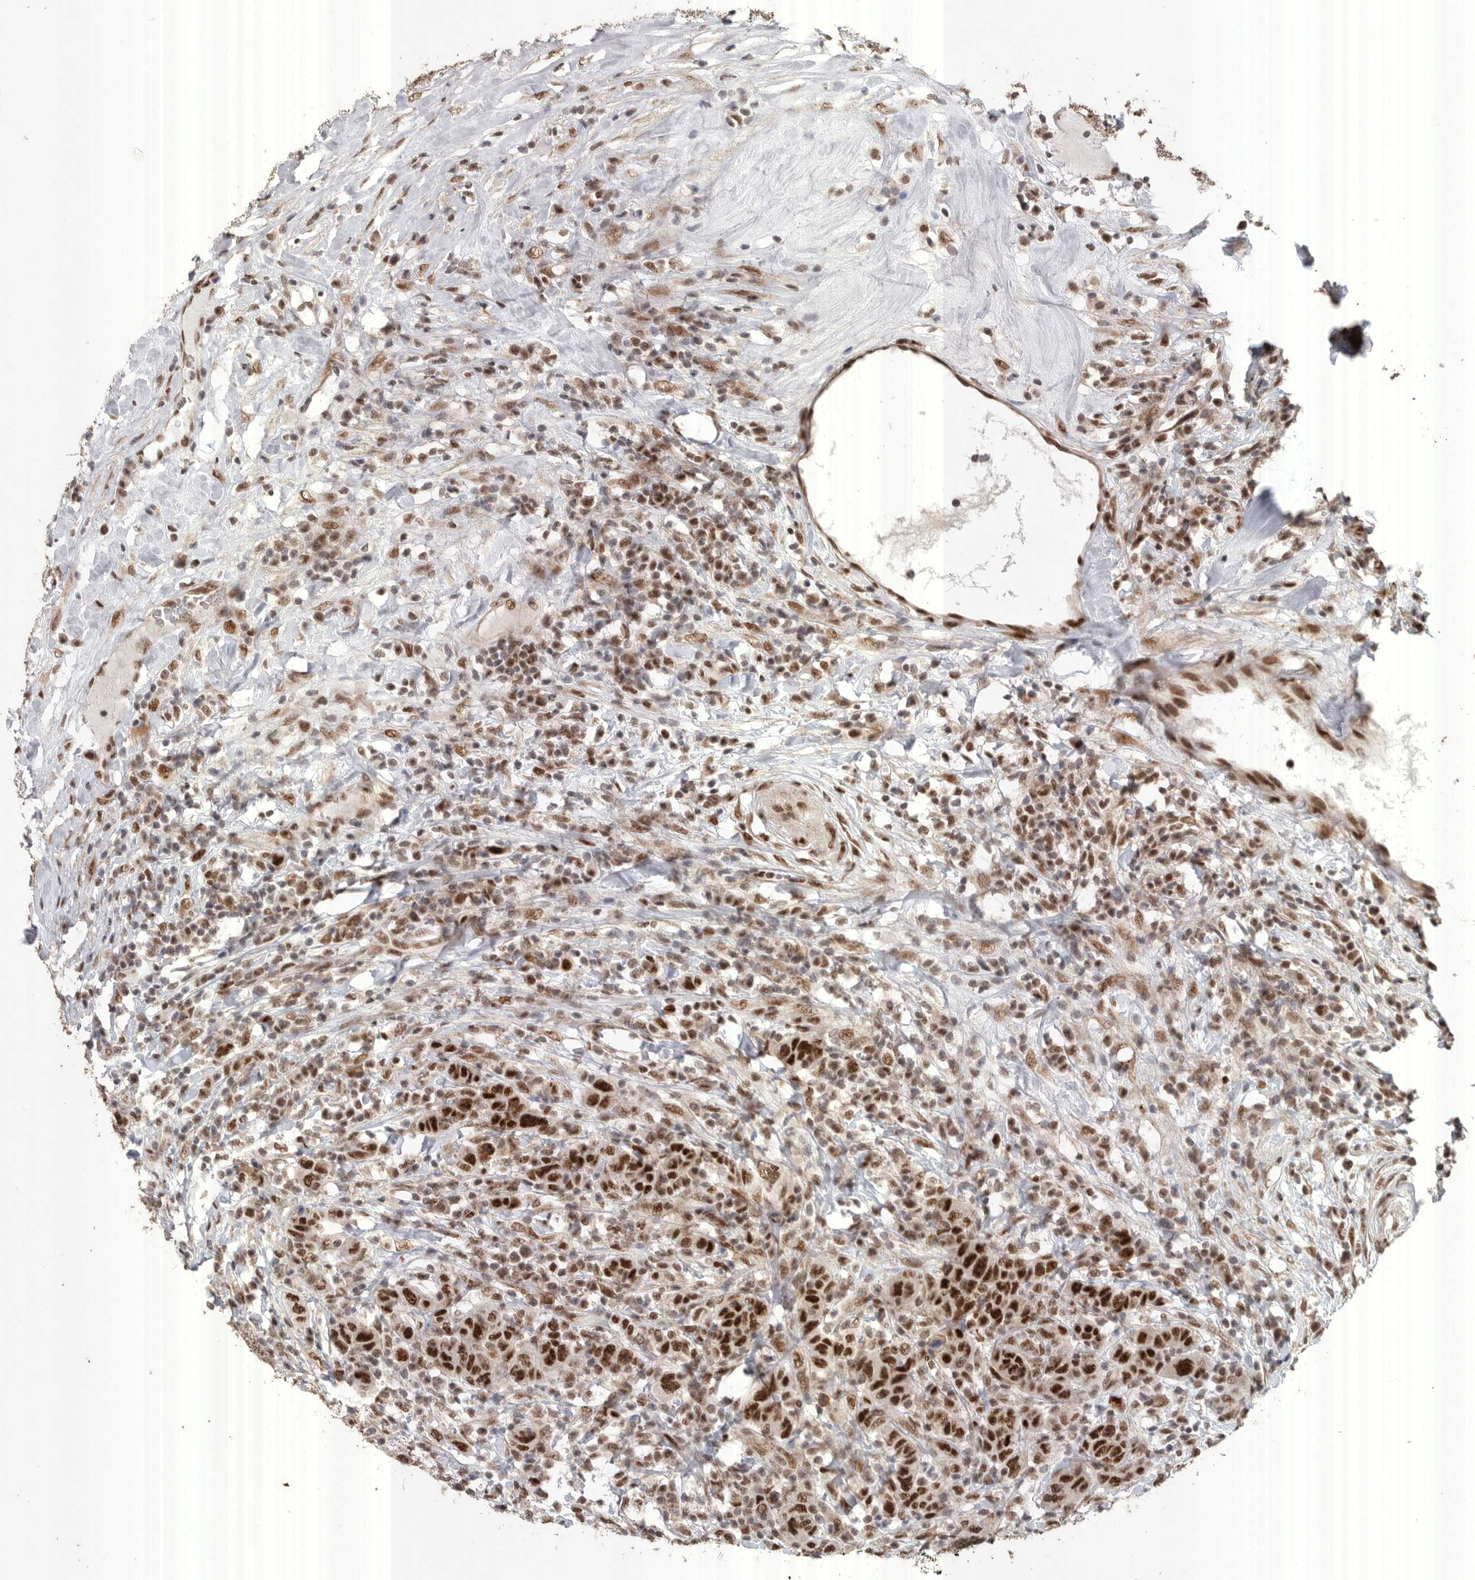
{"staining": {"intensity": "strong", "quantity": ">75%", "location": "nuclear"}, "tissue": "breast cancer", "cell_type": "Tumor cells", "image_type": "cancer", "snomed": [{"axis": "morphology", "description": "Duct carcinoma"}, {"axis": "topography", "description": "Breast"}], "caption": "This is a histology image of immunohistochemistry (IHC) staining of breast intraductal carcinoma, which shows strong positivity in the nuclear of tumor cells.", "gene": "PPP1R10", "patient": {"sex": "female", "age": 37}}